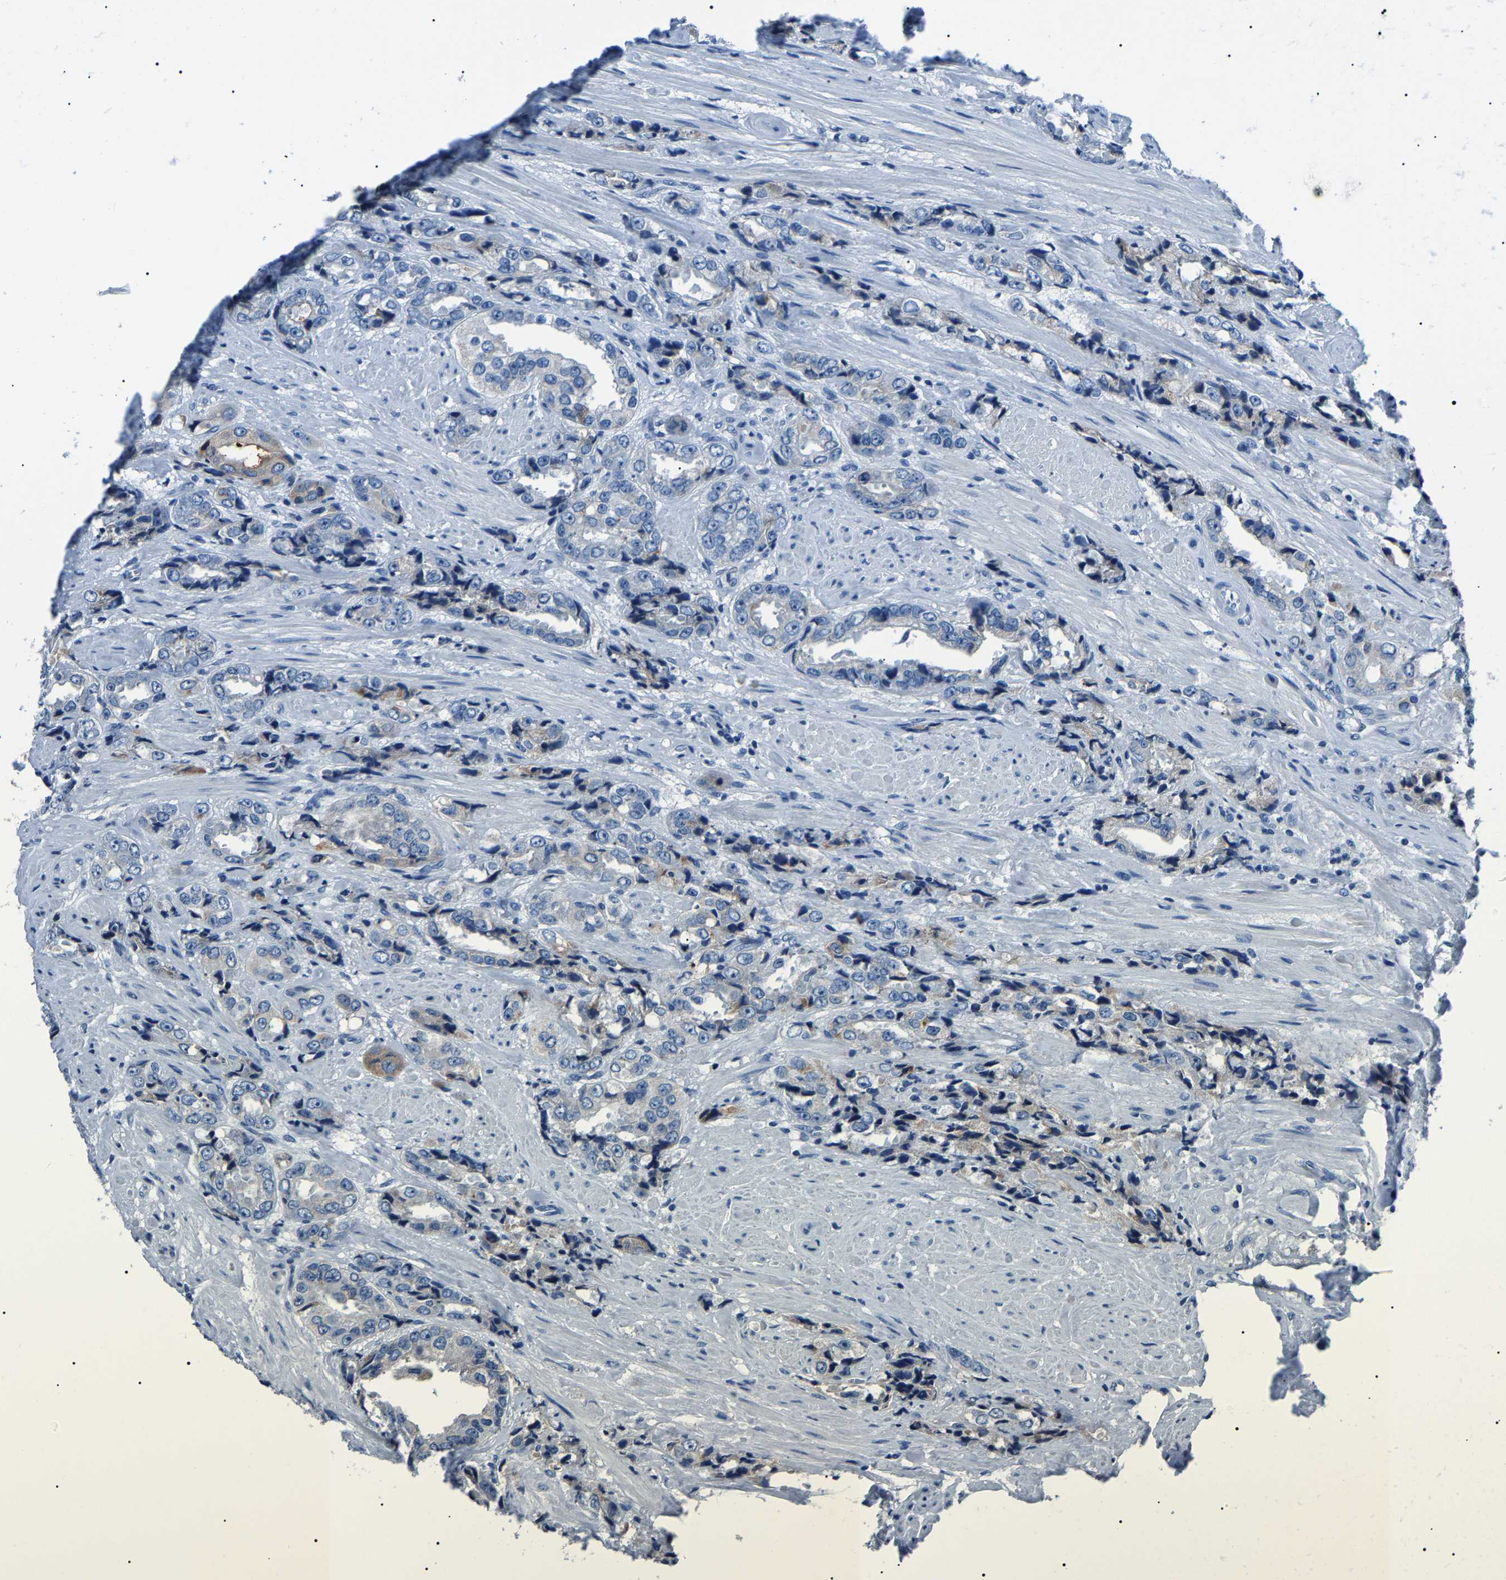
{"staining": {"intensity": "weak", "quantity": "<25%", "location": "cytoplasmic/membranous"}, "tissue": "prostate cancer", "cell_type": "Tumor cells", "image_type": "cancer", "snomed": [{"axis": "morphology", "description": "Adenocarcinoma, High grade"}, {"axis": "topography", "description": "Prostate"}], "caption": "DAB immunohistochemical staining of prostate cancer demonstrates no significant positivity in tumor cells. (DAB (3,3'-diaminobenzidine) immunohistochemistry (IHC), high magnification).", "gene": "KLK15", "patient": {"sex": "male", "age": 61}}